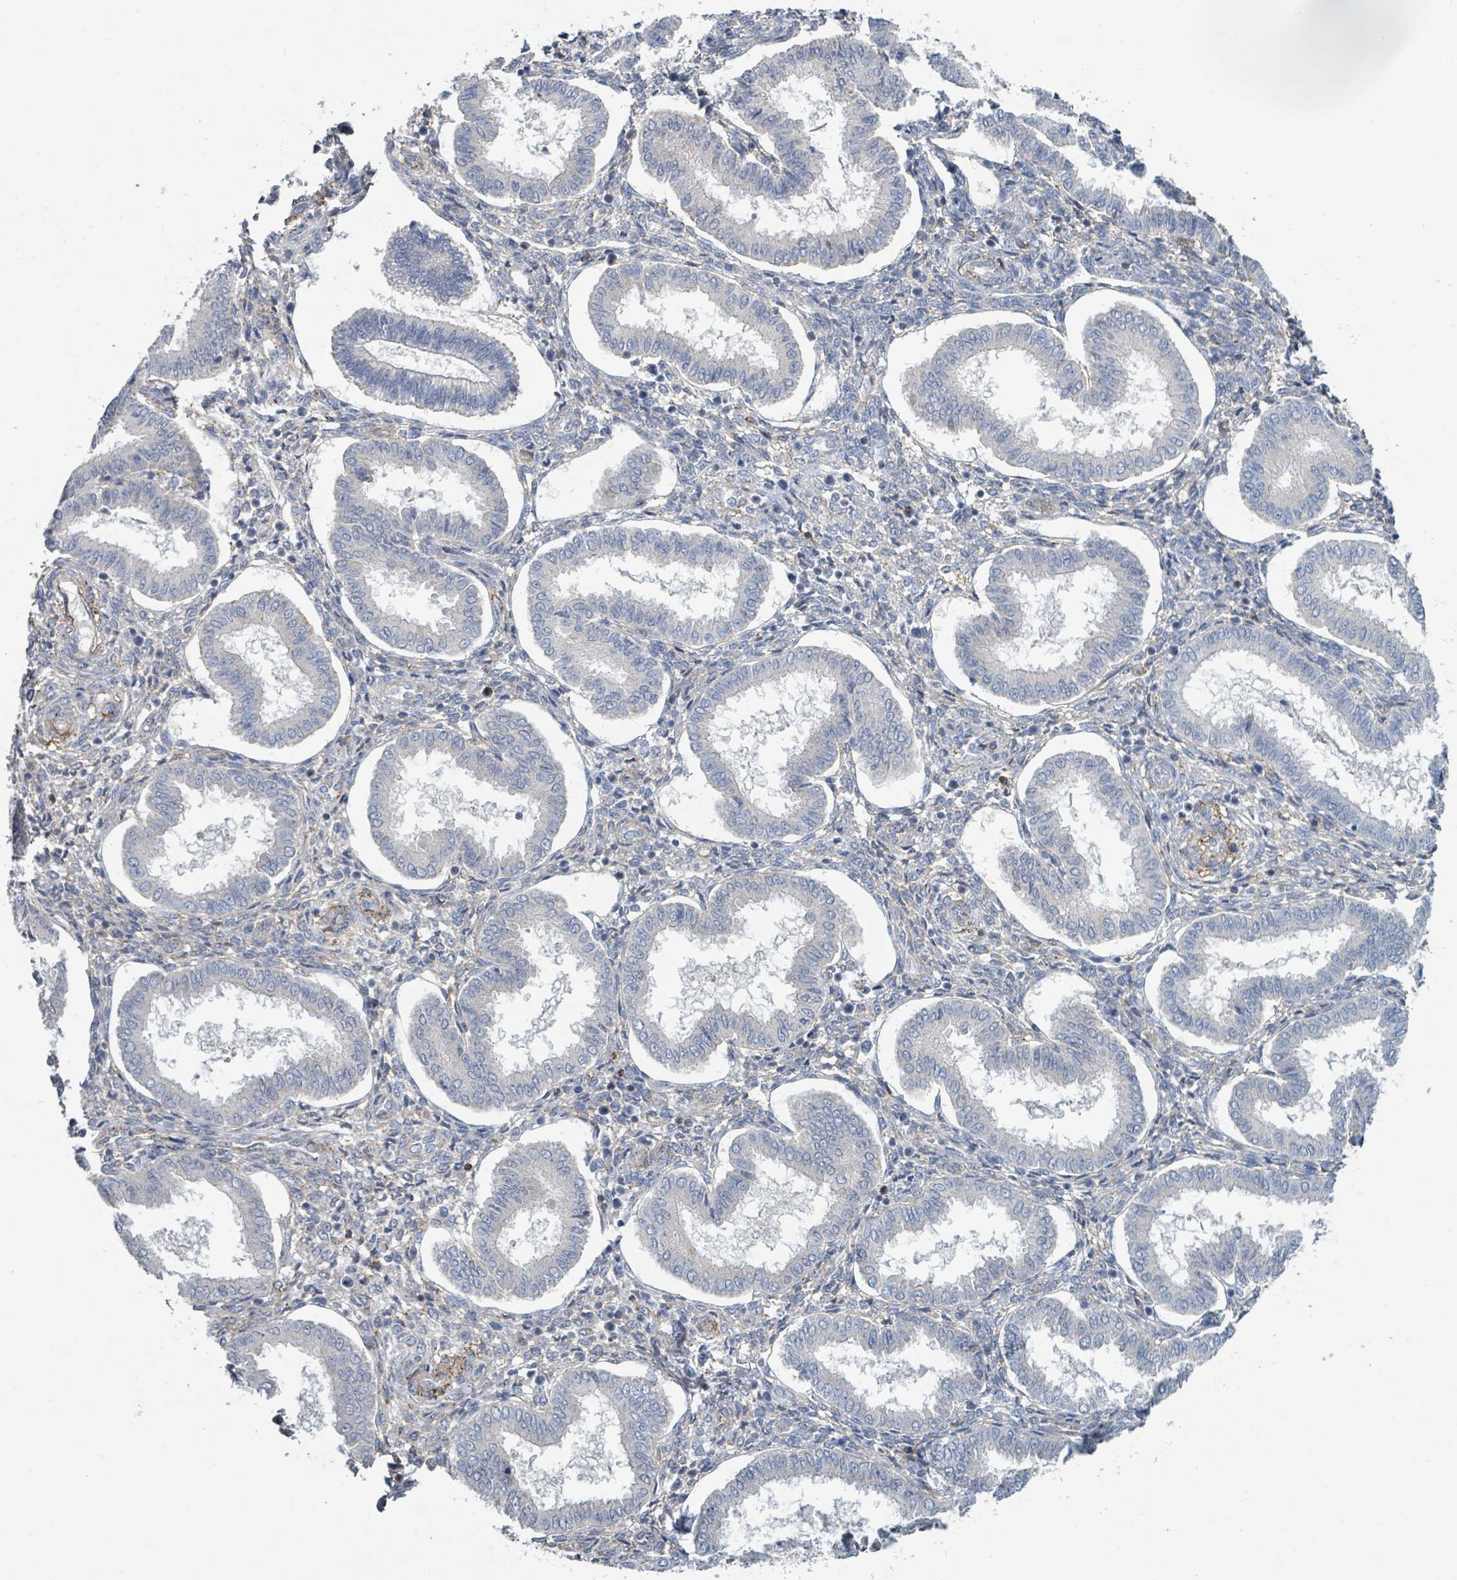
{"staining": {"intensity": "negative", "quantity": "none", "location": "none"}, "tissue": "endometrium", "cell_type": "Cells in endometrial stroma", "image_type": "normal", "snomed": [{"axis": "morphology", "description": "Normal tissue, NOS"}, {"axis": "topography", "description": "Endometrium"}], "caption": "A high-resolution micrograph shows immunohistochemistry (IHC) staining of benign endometrium, which exhibits no significant positivity in cells in endometrial stroma.", "gene": "LRRC42", "patient": {"sex": "female", "age": 24}}